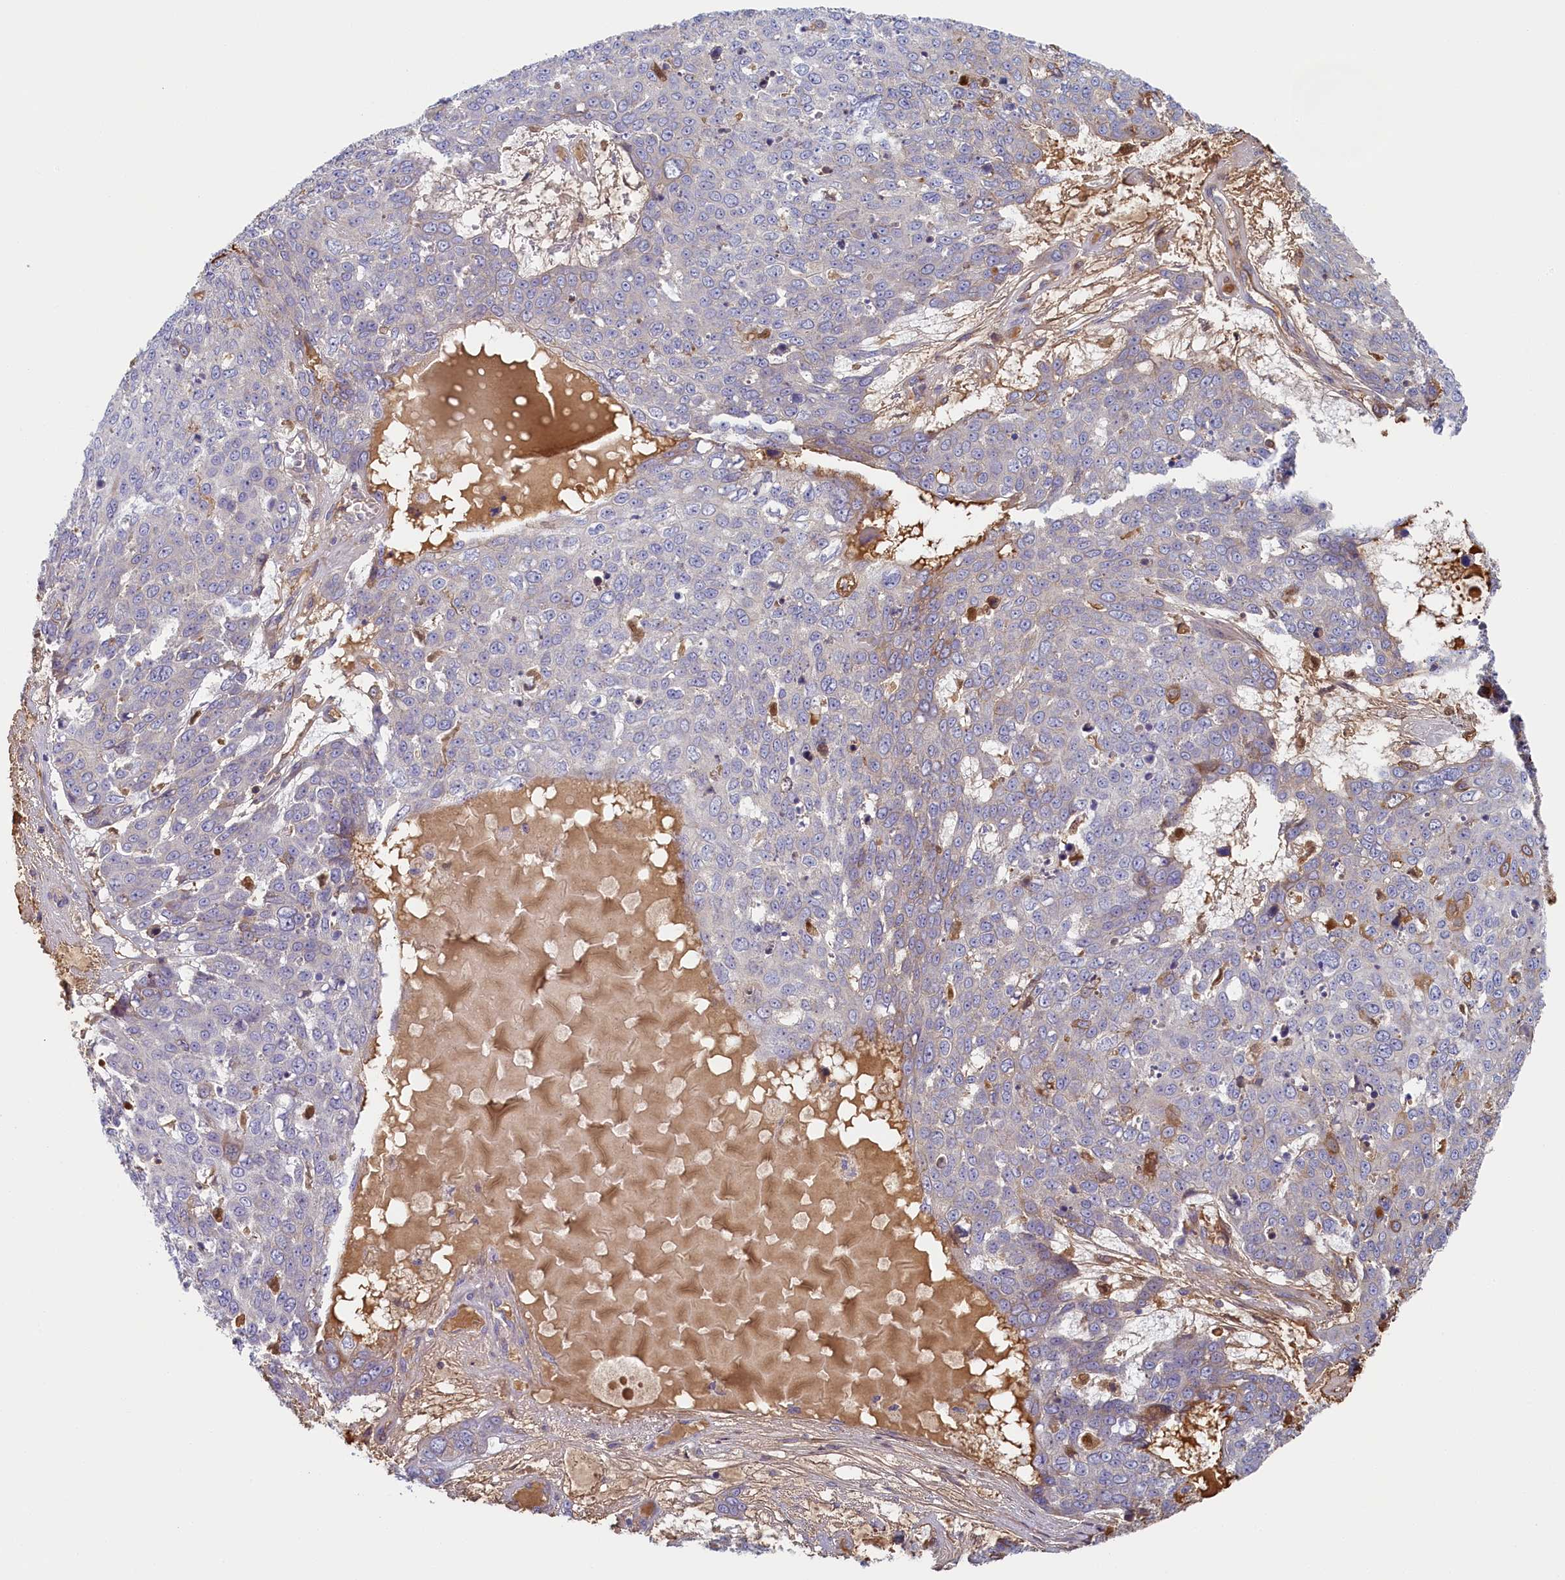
{"staining": {"intensity": "negative", "quantity": "none", "location": "none"}, "tissue": "skin cancer", "cell_type": "Tumor cells", "image_type": "cancer", "snomed": [{"axis": "morphology", "description": "Normal tissue, NOS"}, {"axis": "morphology", "description": "Squamous cell carcinoma, NOS"}, {"axis": "topography", "description": "Skin"}], "caption": "Squamous cell carcinoma (skin) stained for a protein using immunohistochemistry shows no positivity tumor cells.", "gene": "STX16", "patient": {"sex": "male", "age": 72}}